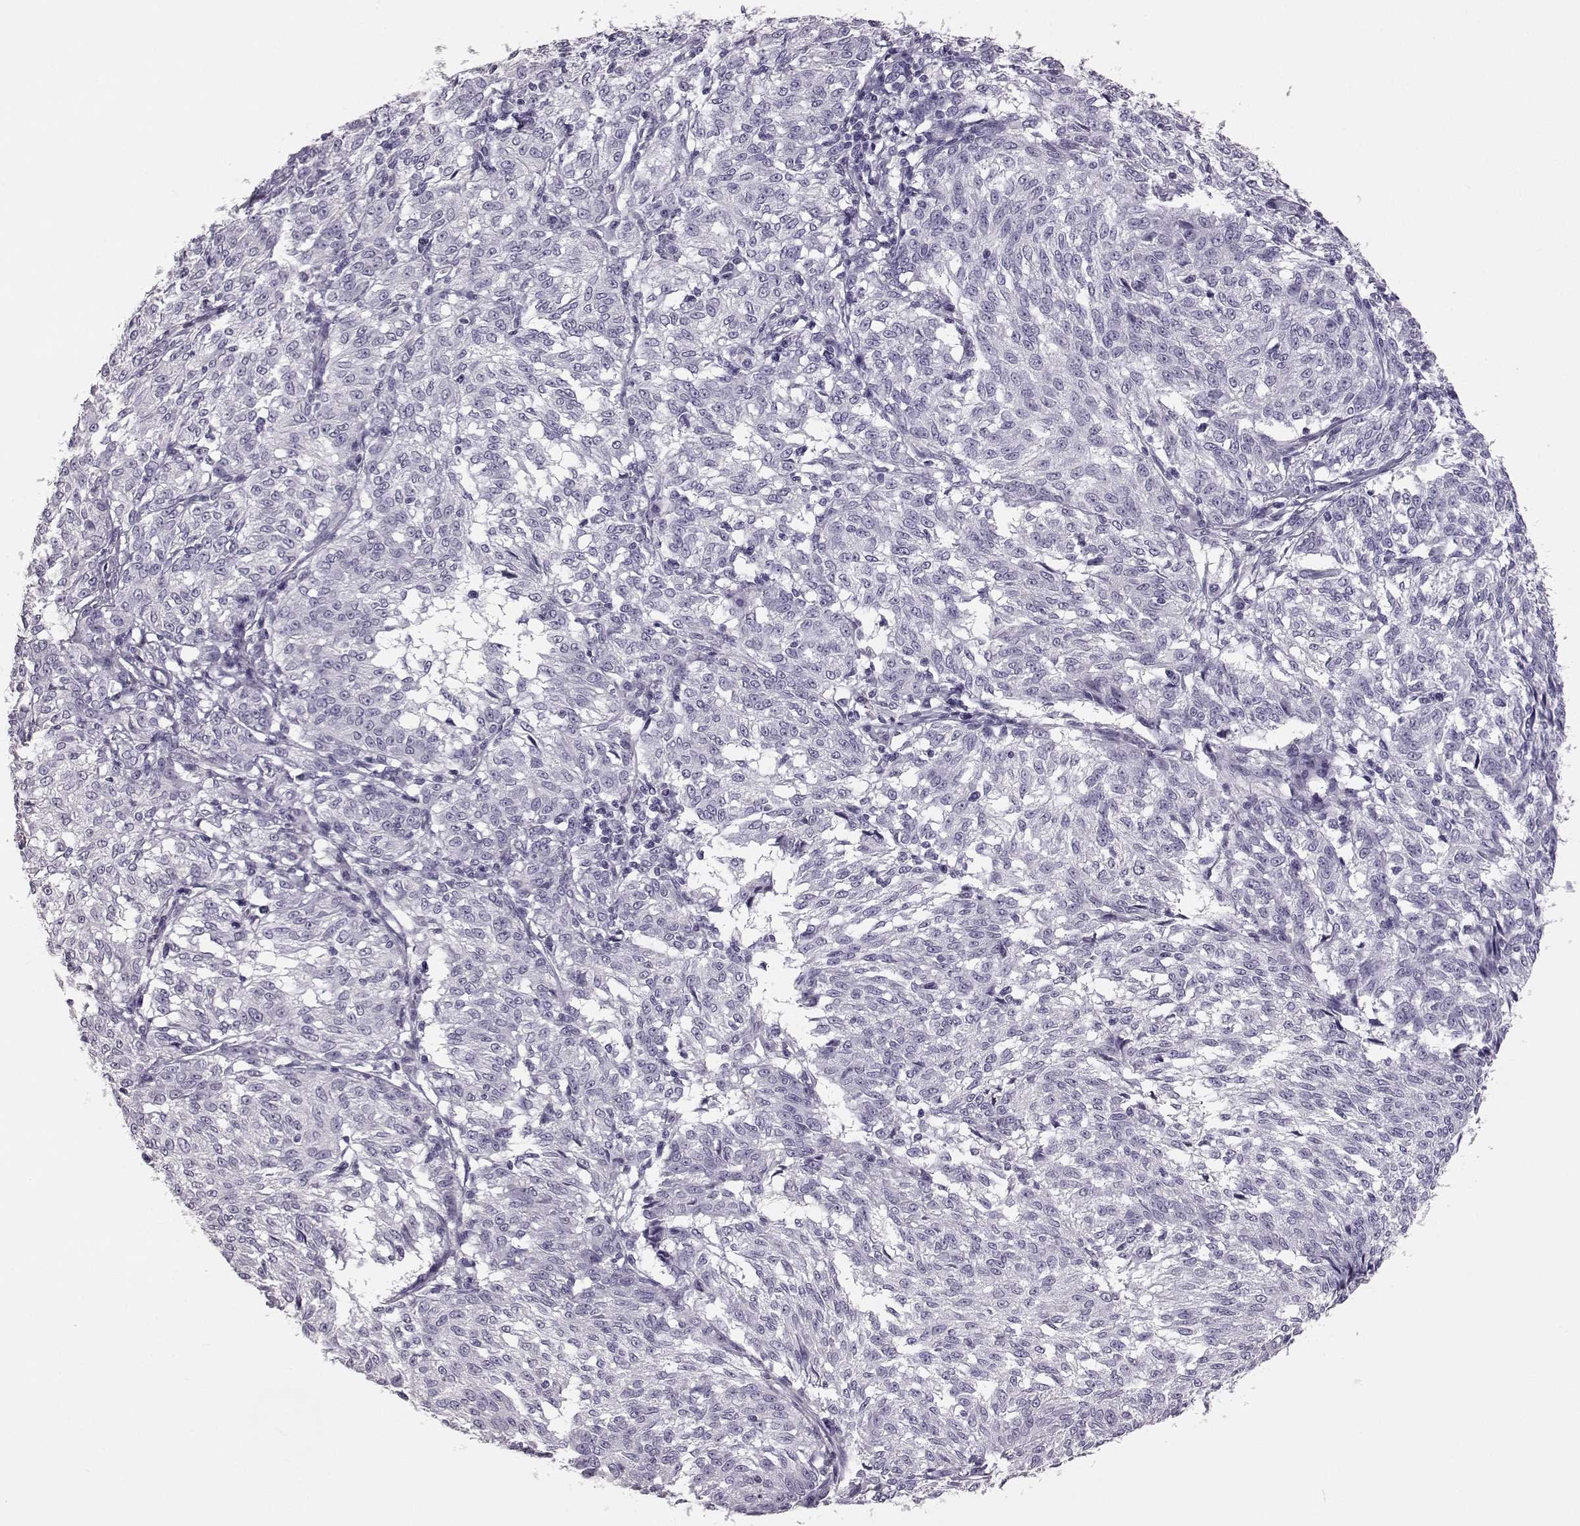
{"staining": {"intensity": "negative", "quantity": "none", "location": "none"}, "tissue": "melanoma", "cell_type": "Tumor cells", "image_type": "cancer", "snomed": [{"axis": "morphology", "description": "Malignant melanoma, NOS"}, {"axis": "topography", "description": "Skin"}], "caption": "Melanoma was stained to show a protein in brown. There is no significant expression in tumor cells.", "gene": "BFSP2", "patient": {"sex": "female", "age": 72}}